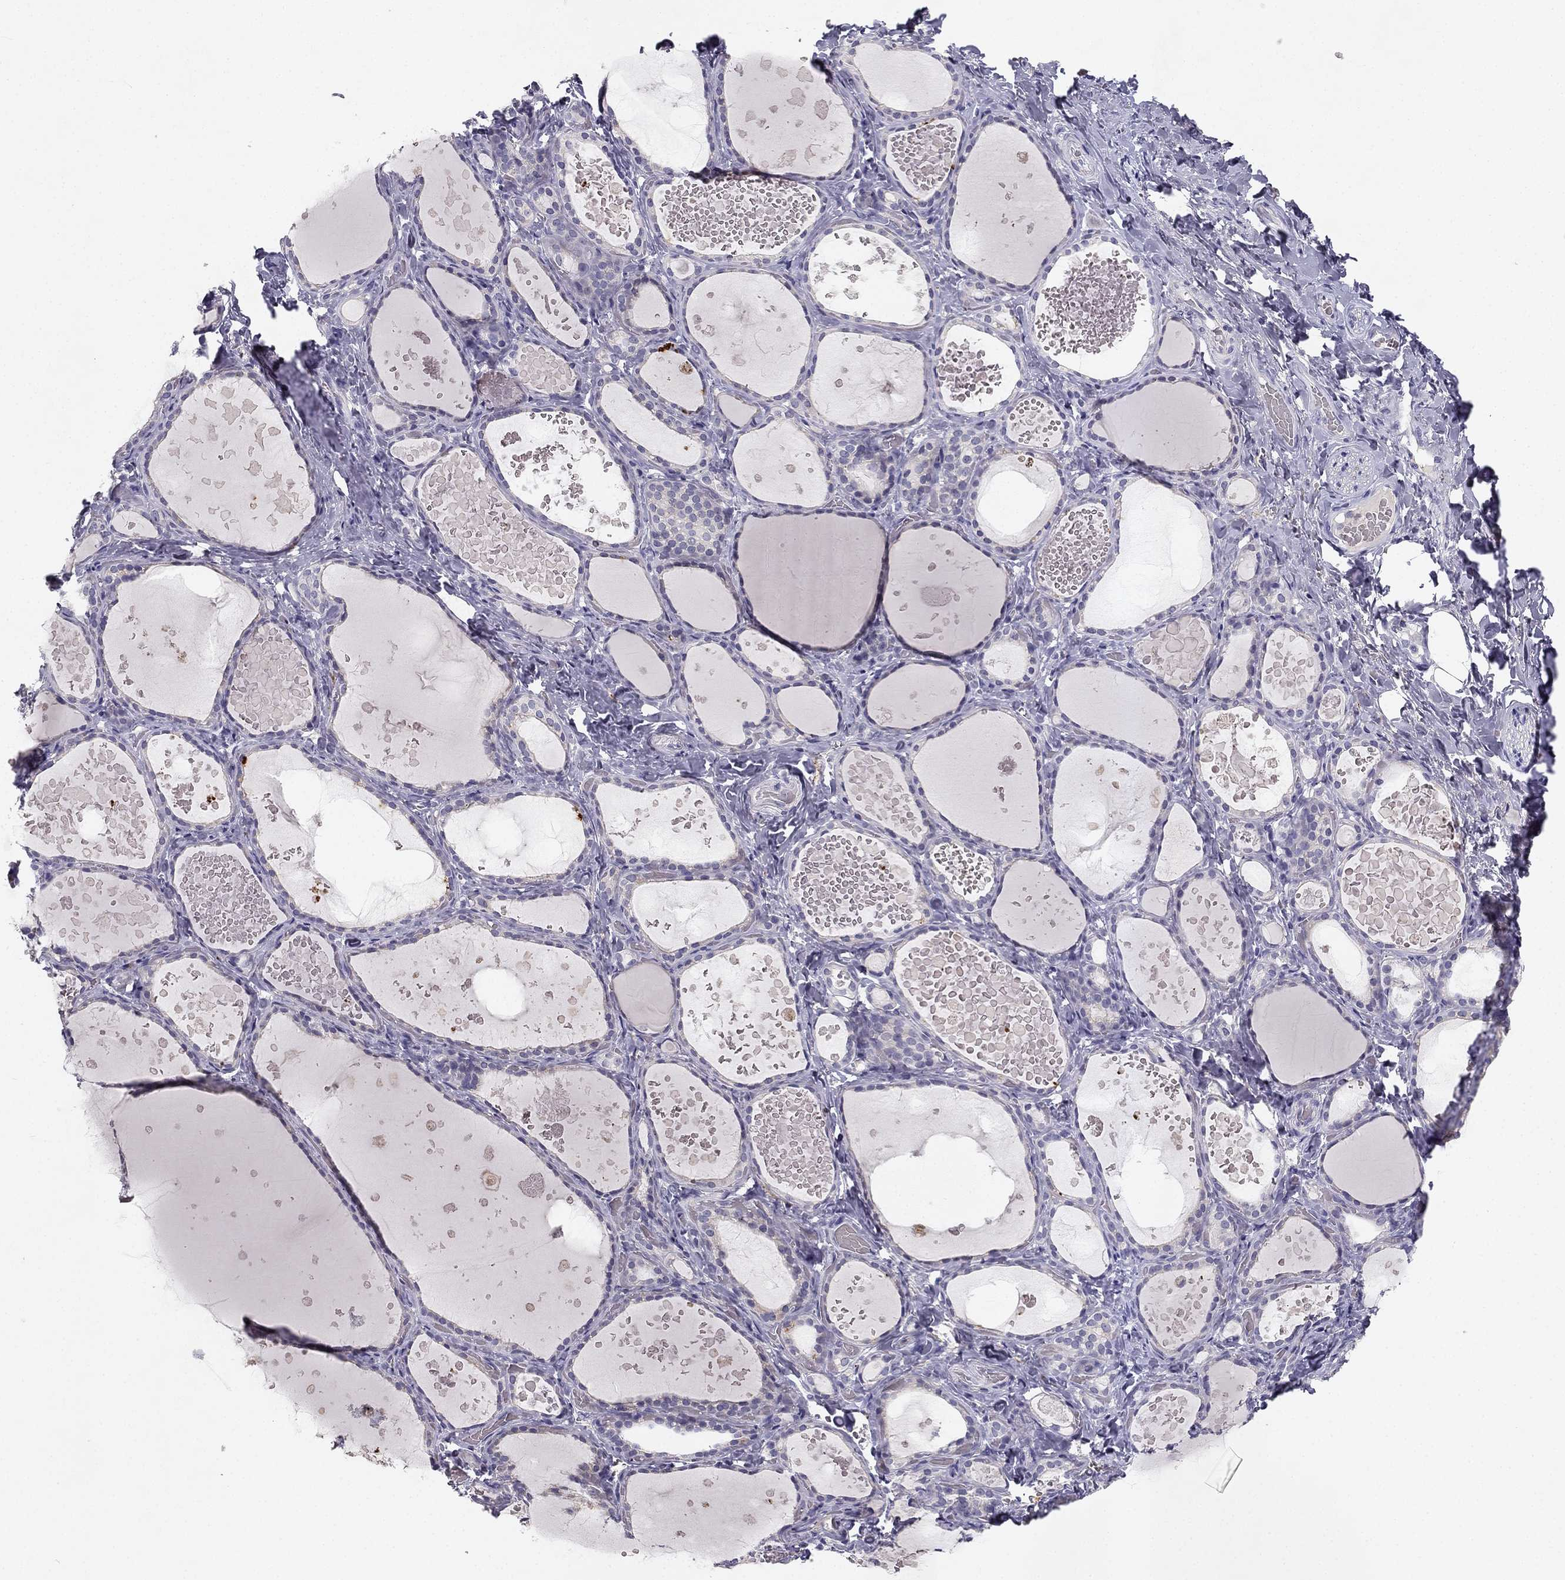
{"staining": {"intensity": "negative", "quantity": "none", "location": "none"}, "tissue": "thyroid gland", "cell_type": "Glandular cells", "image_type": "normal", "snomed": [{"axis": "morphology", "description": "Normal tissue, NOS"}, {"axis": "topography", "description": "Thyroid gland"}], "caption": "A high-resolution photomicrograph shows immunohistochemistry staining of benign thyroid gland, which reveals no significant expression in glandular cells.", "gene": "SLC6A4", "patient": {"sex": "female", "age": 56}}